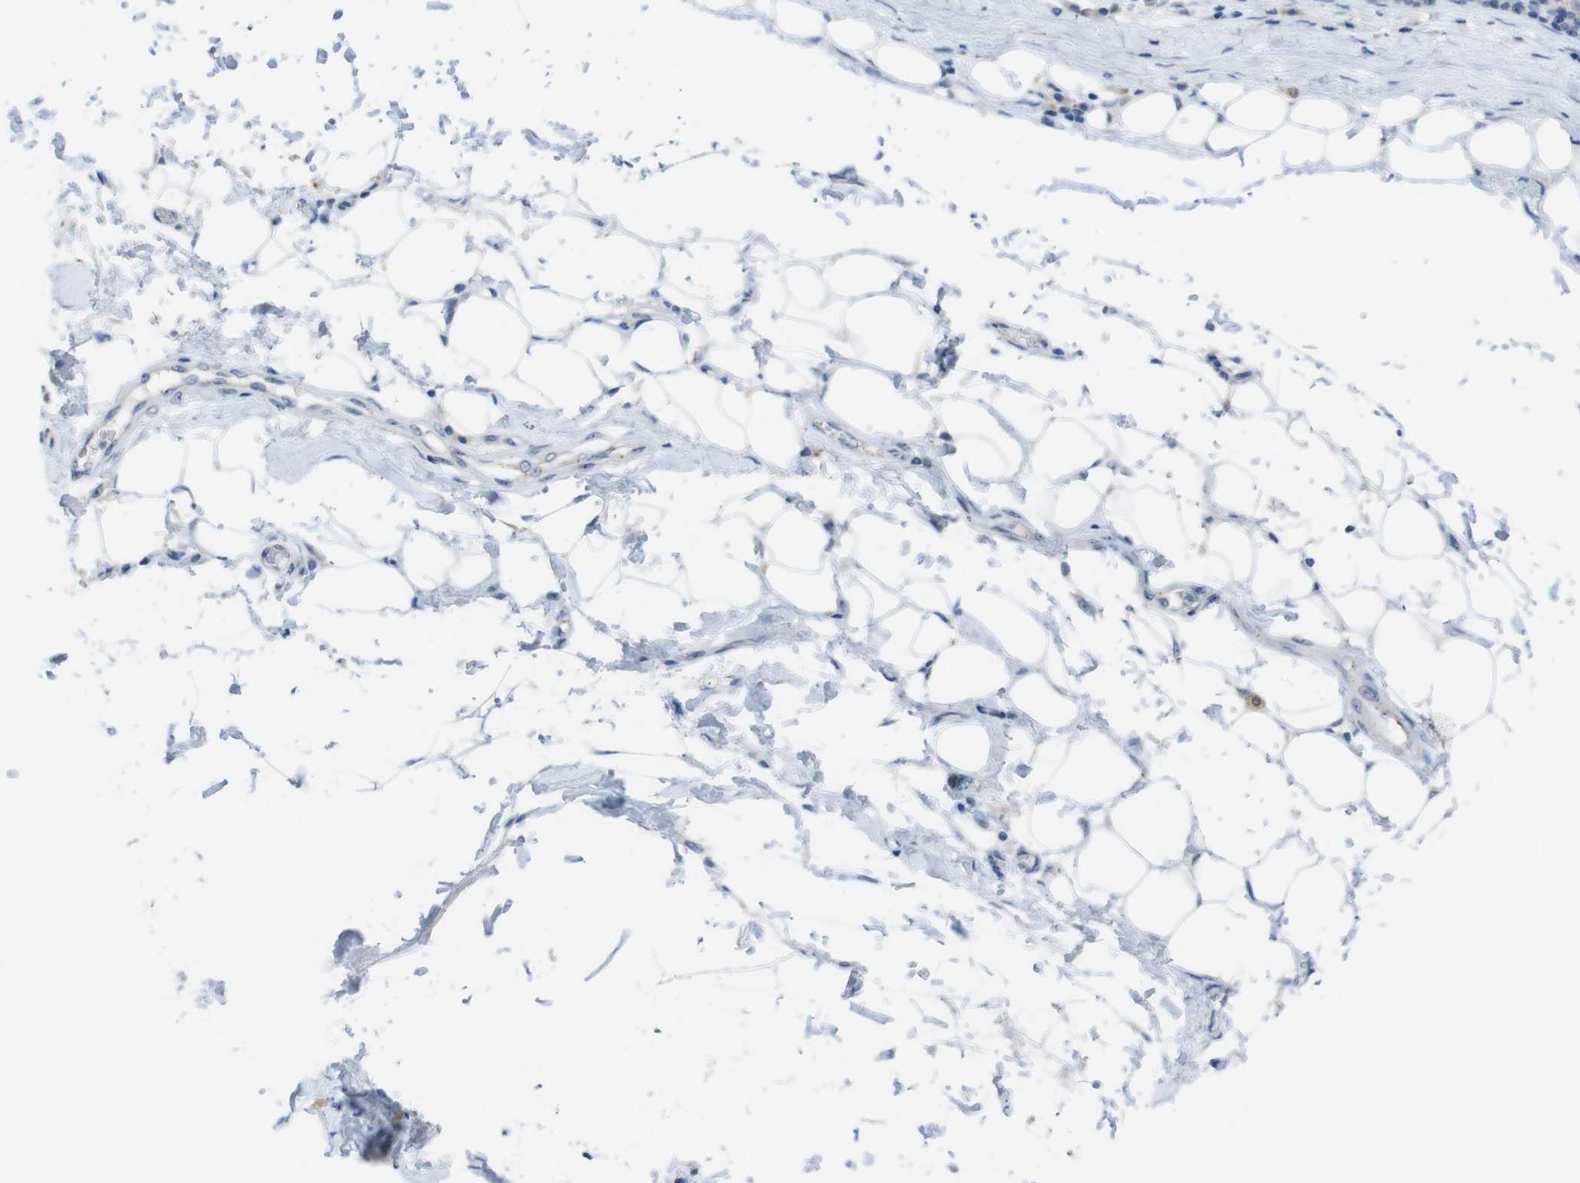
{"staining": {"intensity": "negative", "quantity": "none", "location": "none"}, "tissue": "adipose tissue", "cell_type": "Adipocytes", "image_type": "normal", "snomed": [{"axis": "morphology", "description": "Normal tissue, NOS"}, {"axis": "morphology", "description": "Adenocarcinoma, NOS"}, {"axis": "topography", "description": "Esophagus"}], "caption": "DAB immunohistochemical staining of benign adipose tissue displays no significant positivity in adipocytes.", "gene": "TJP3", "patient": {"sex": "male", "age": 62}}